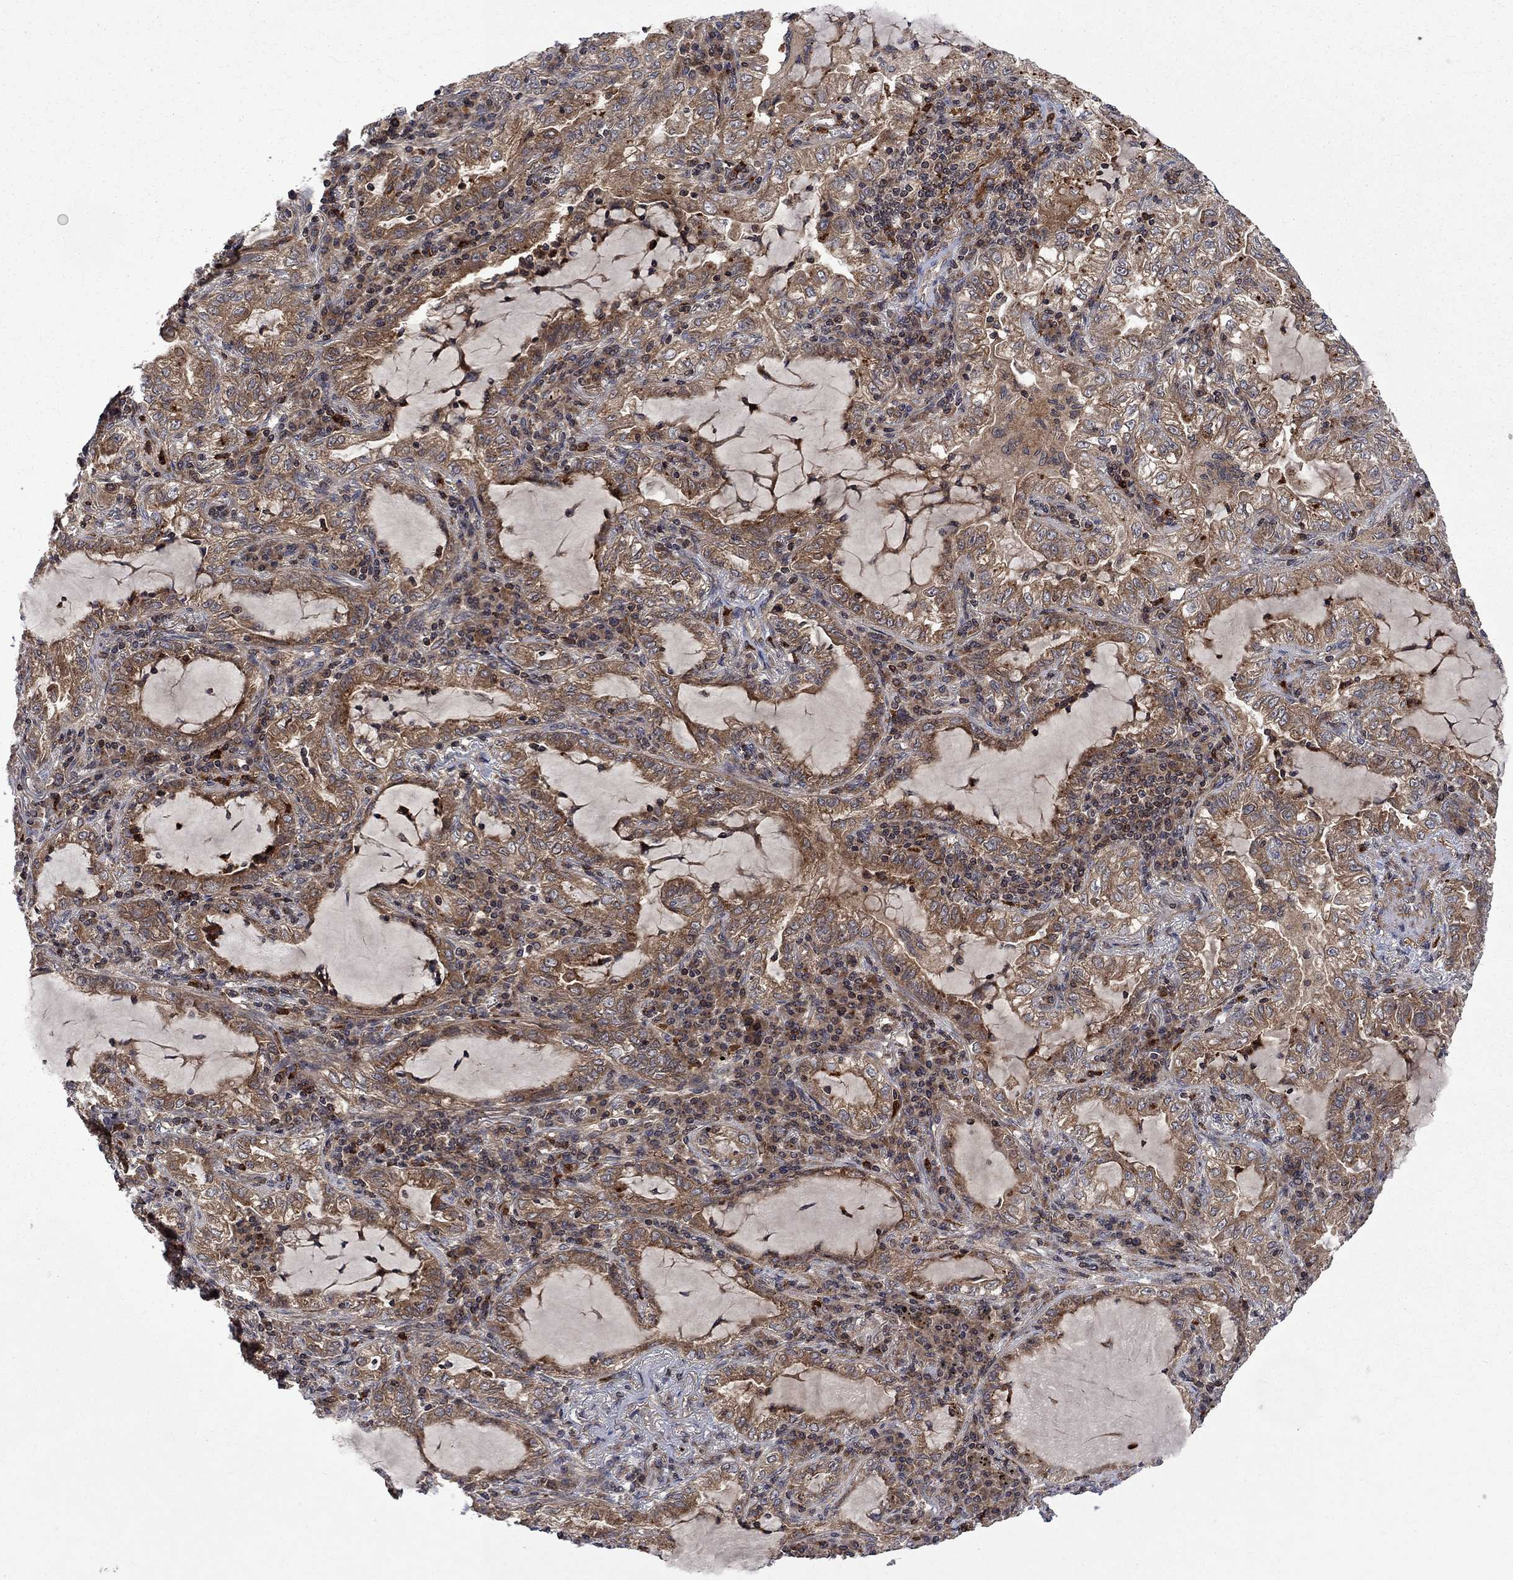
{"staining": {"intensity": "moderate", "quantity": ">75%", "location": "cytoplasmic/membranous"}, "tissue": "lung cancer", "cell_type": "Tumor cells", "image_type": "cancer", "snomed": [{"axis": "morphology", "description": "Adenocarcinoma, NOS"}, {"axis": "topography", "description": "Lung"}], "caption": "The photomicrograph reveals immunohistochemical staining of lung cancer (adenocarcinoma). There is moderate cytoplasmic/membranous expression is identified in about >75% of tumor cells.", "gene": "TMEM33", "patient": {"sex": "female", "age": 73}}